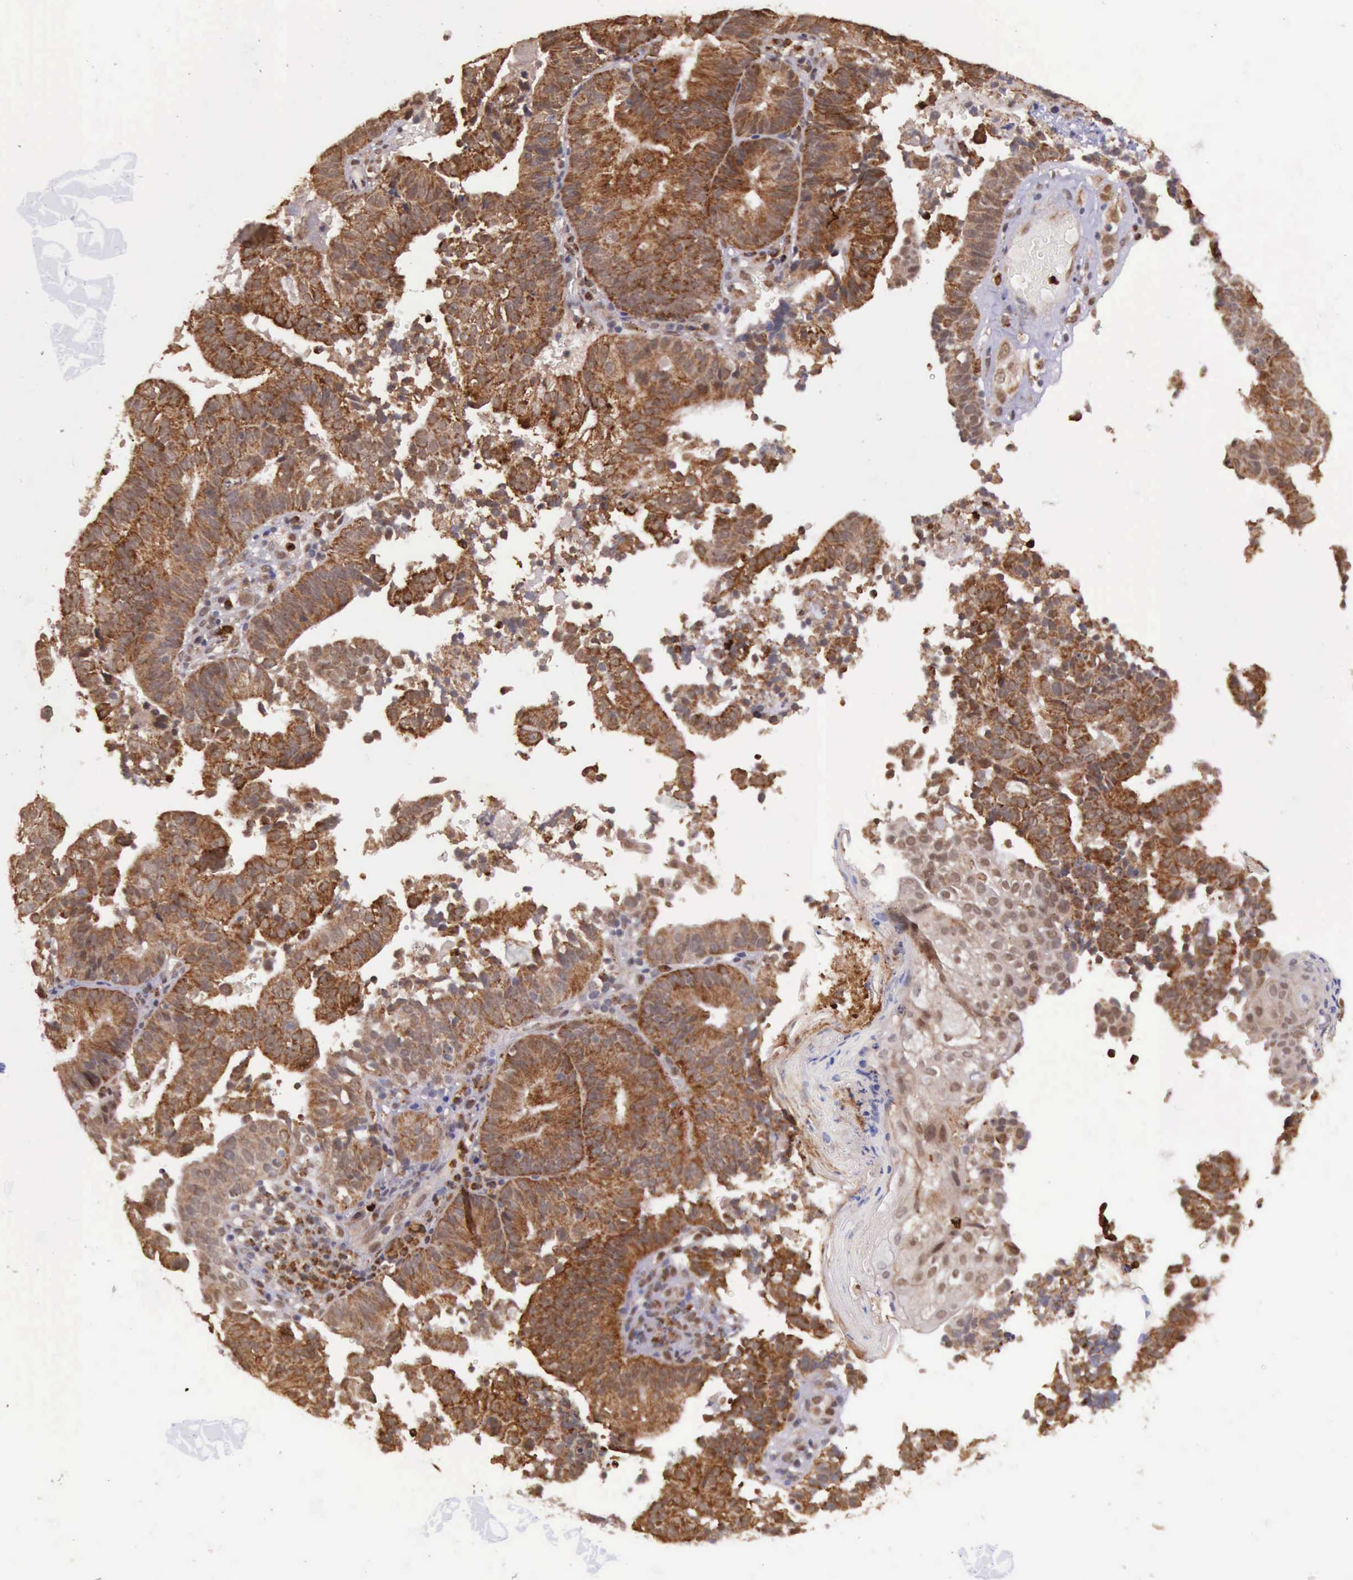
{"staining": {"intensity": "strong", "quantity": ">75%", "location": "cytoplasmic/membranous"}, "tissue": "cervical cancer", "cell_type": "Tumor cells", "image_type": "cancer", "snomed": [{"axis": "morphology", "description": "Adenocarcinoma, NOS"}, {"axis": "topography", "description": "Cervix"}], "caption": "Protein staining of adenocarcinoma (cervical) tissue reveals strong cytoplasmic/membranous staining in approximately >75% of tumor cells. The staining was performed using DAB to visualize the protein expression in brown, while the nuclei were stained in blue with hematoxylin (Magnification: 20x).", "gene": "ARMCX3", "patient": {"sex": "female", "age": 60}}